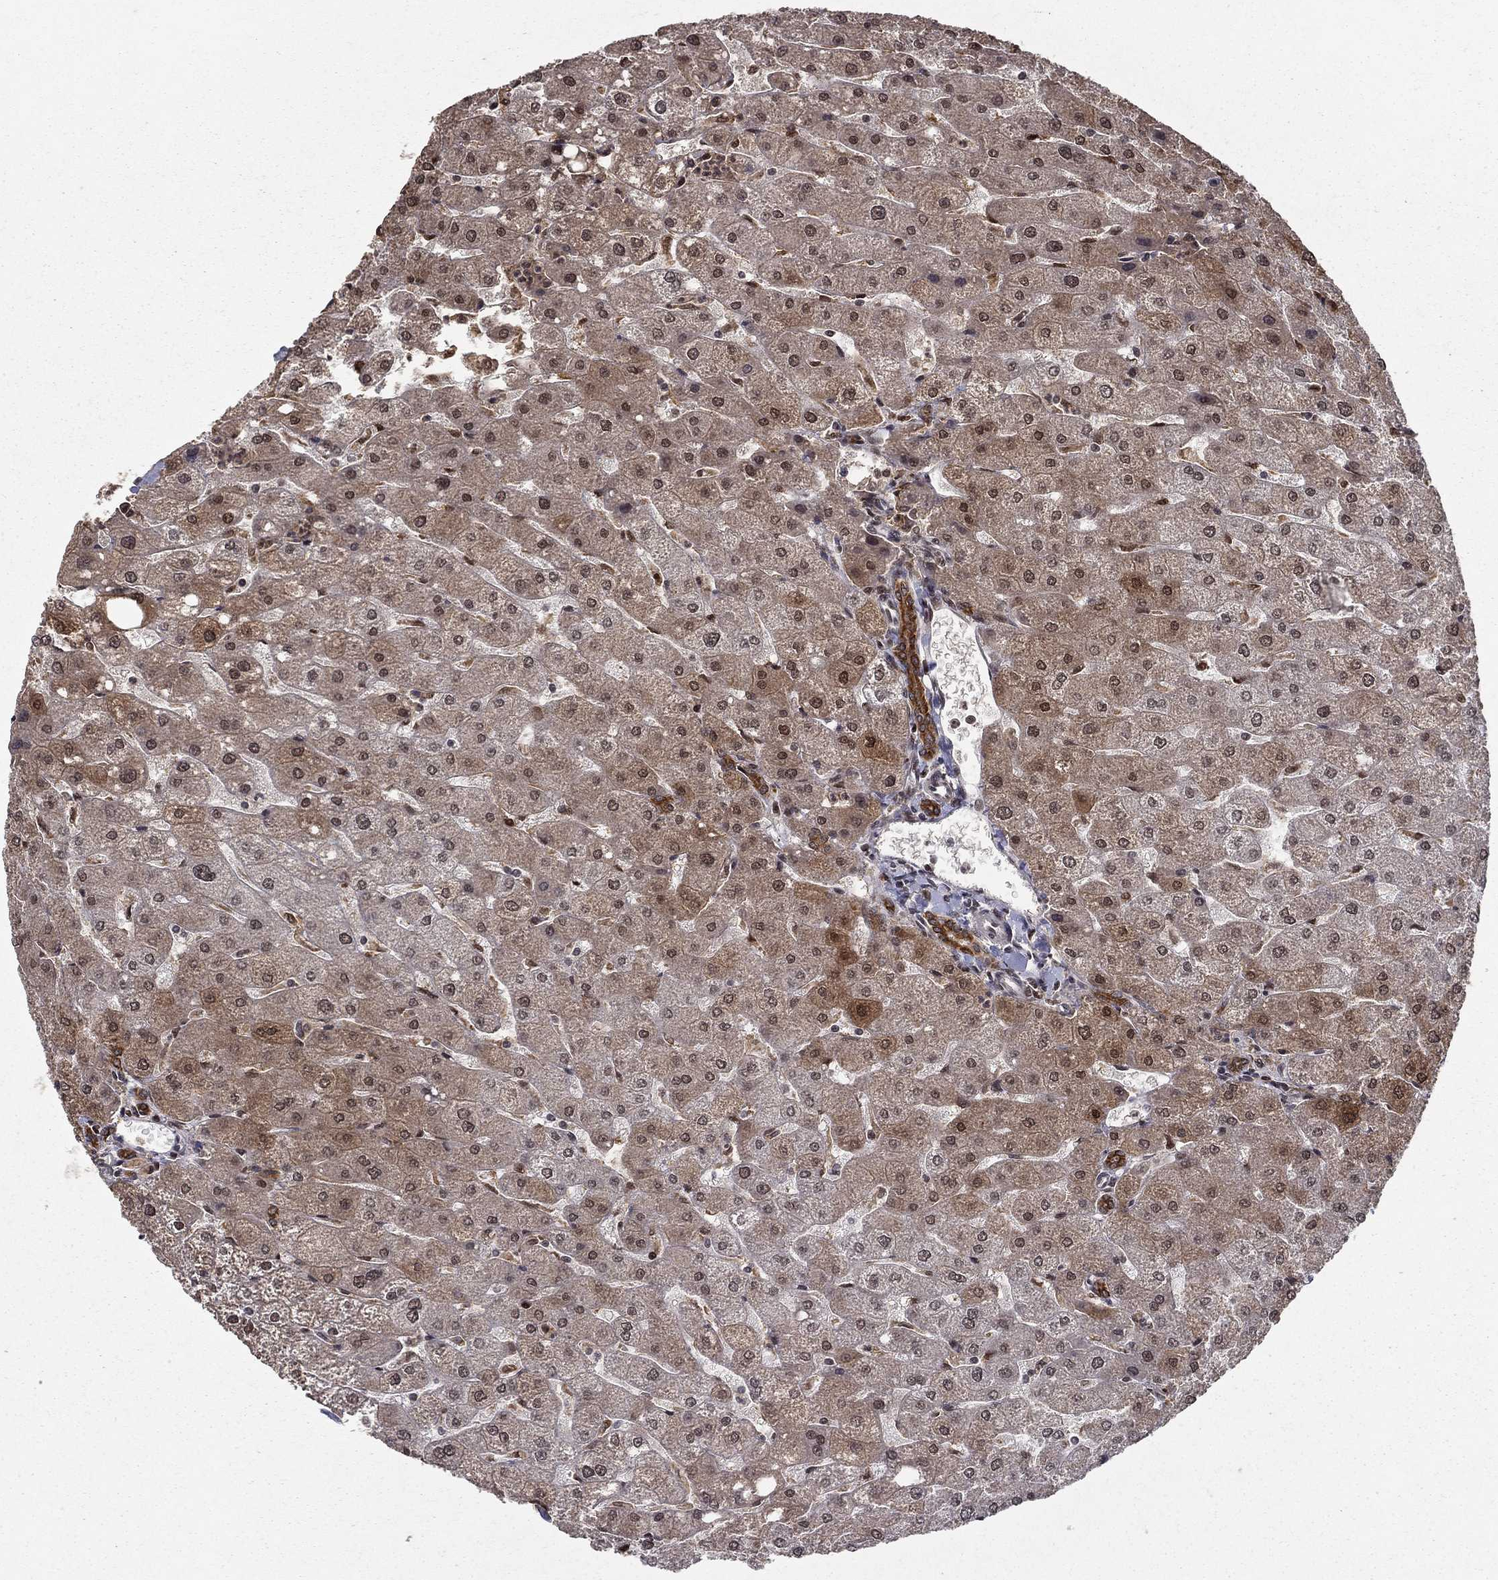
{"staining": {"intensity": "moderate", "quantity": "25%-75%", "location": "cytoplasmic/membranous"}, "tissue": "liver", "cell_type": "Cholangiocytes", "image_type": "normal", "snomed": [{"axis": "morphology", "description": "Normal tissue, NOS"}, {"axis": "topography", "description": "Liver"}], "caption": "IHC (DAB) staining of normal human liver displays moderate cytoplasmic/membranous protein positivity in about 25%-75% of cholangiocytes. The staining was performed using DAB, with brown indicating positive protein expression. Nuclei are stained blue with hematoxylin.", "gene": "CDCA7L", "patient": {"sex": "male", "age": 67}}